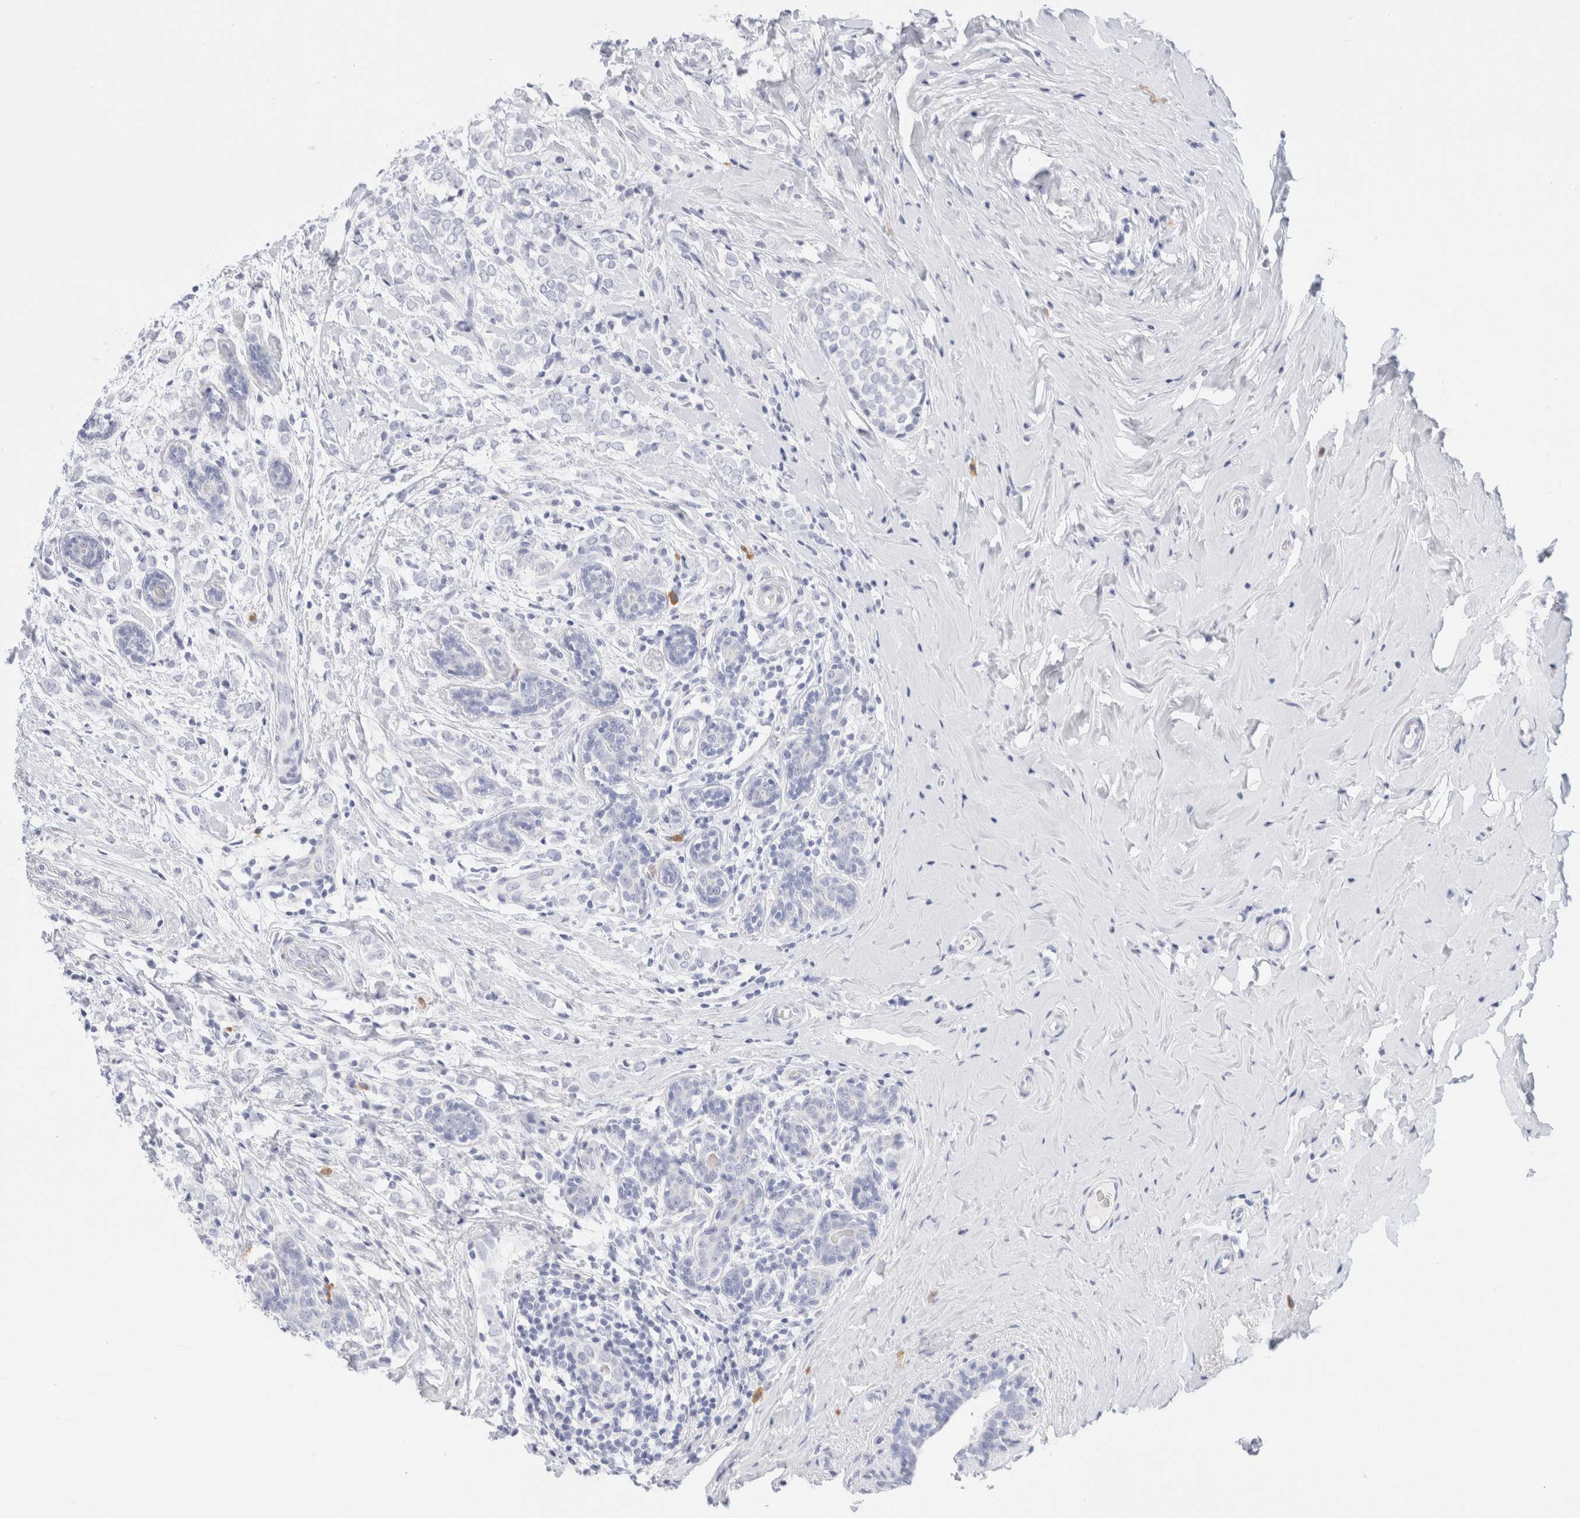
{"staining": {"intensity": "negative", "quantity": "none", "location": "none"}, "tissue": "breast cancer", "cell_type": "Tumor cells", "image_type": "cancer", "snomed": [{"axis": "morphology", "description": "Normal tissue, NOS"}, {"axis": "morphology", "description": "Lobular carcinoma"}, {"axis": "topography", "description": "Breast"}], "caption": "The immunohistochemistry (IHC) micrograph has no significant expression in tumor cells of breast cancer (lobular carcinoma) tissue.", "gene": "ARG1", "patient": {"sex": "female", "age": 47}}